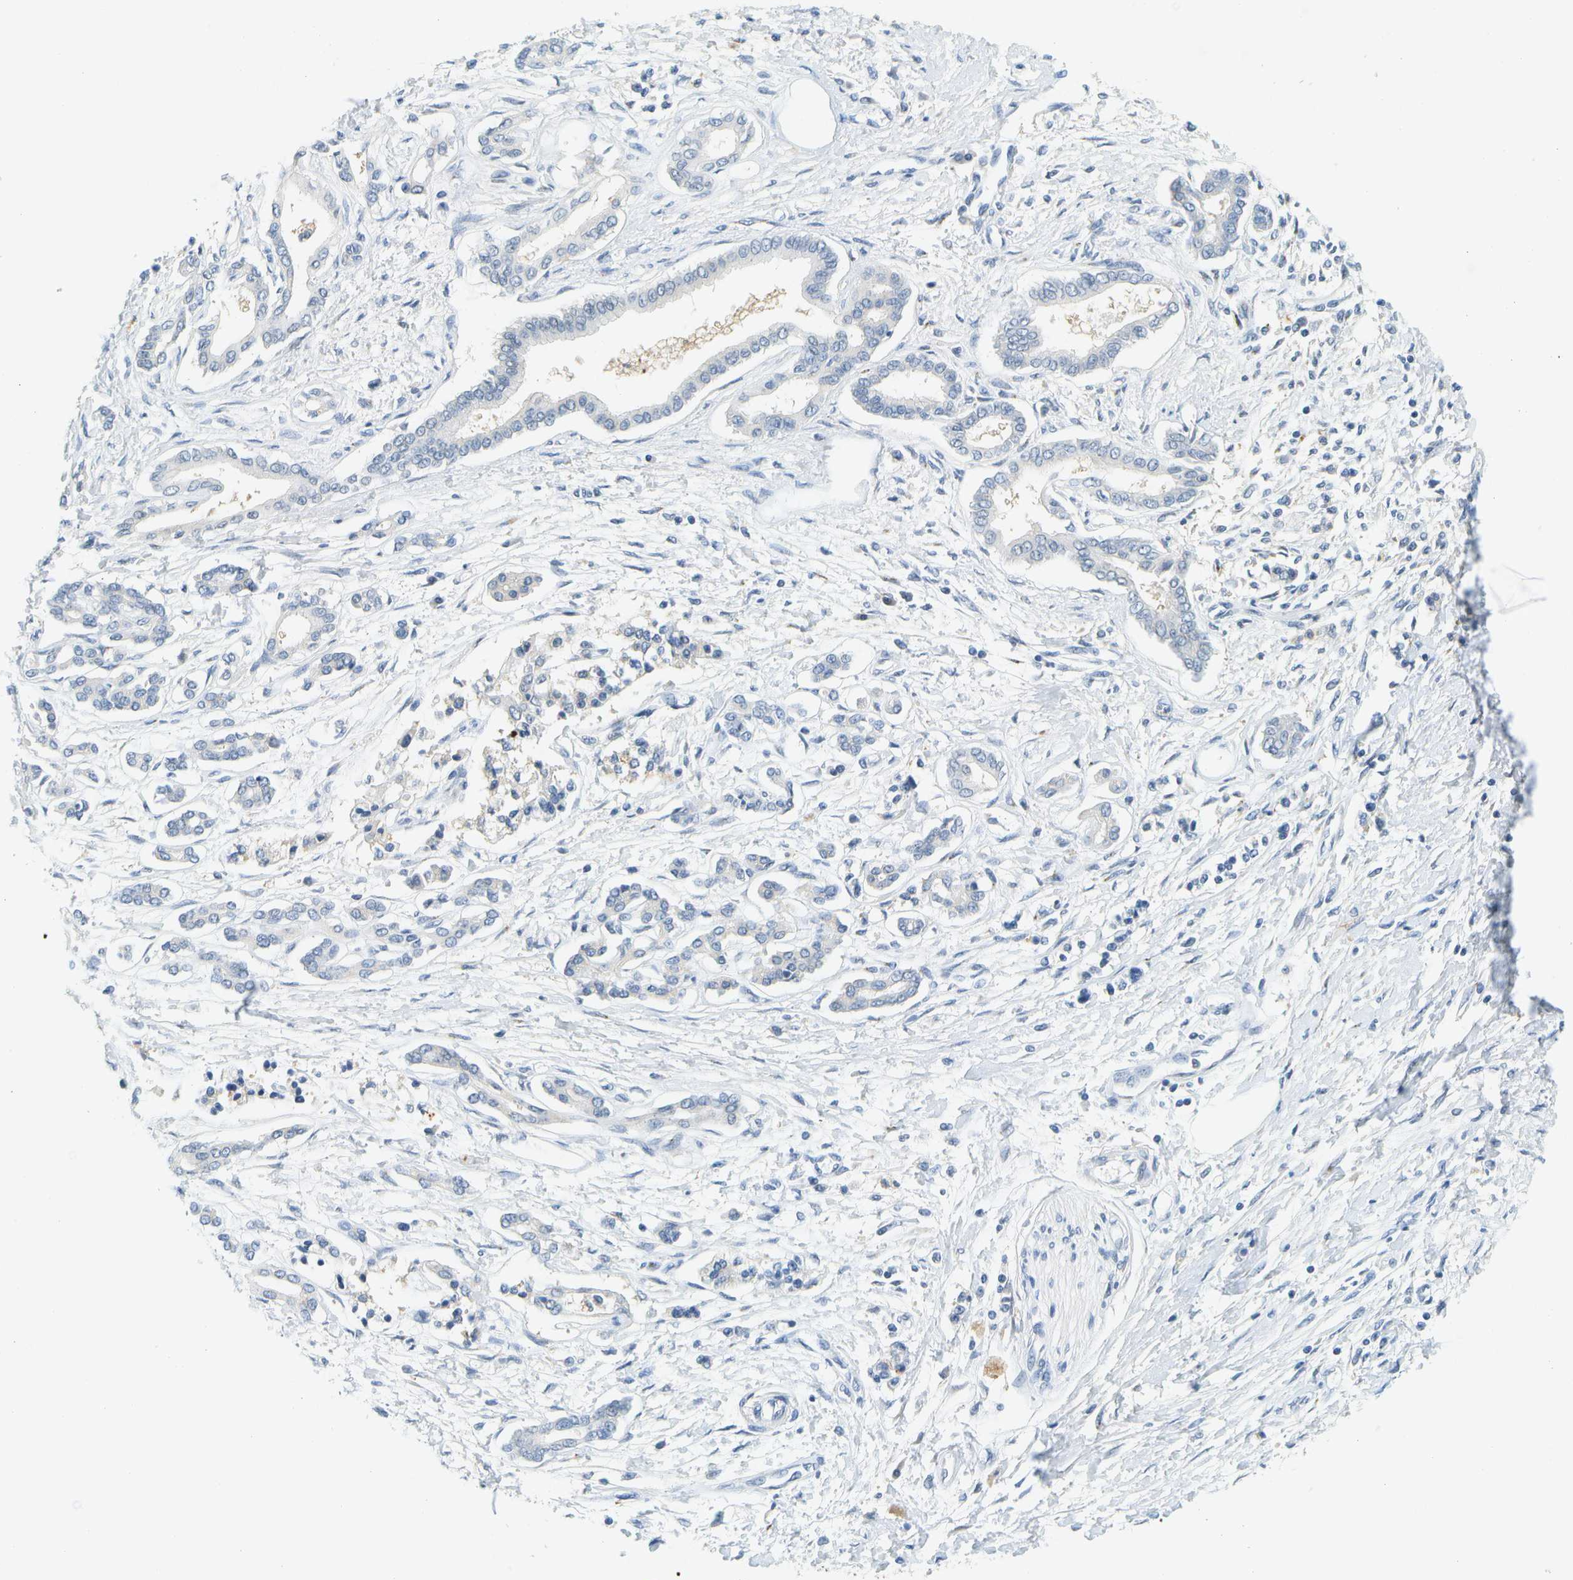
{"staining": {"intensity": "negative", "quantity": "none", "location": "none"}, "tissue": "pancreatic cancer", "cell_type": "Tumor cells", "image_type": "cancer", "snomed": [{"axis": "morphology", "description": "Adenocarcinoma, NOS"}, {"axis": "topography", "description": "Pancreas"}], "caption": "Protein analysis of adenocarcinoma (pancreatic) demonstrates no significant positivity in tumor cells. (DAB immunohistochemistry, high magnification).", "gene": "RASGRP2", "patient": {"sex": "male", "age": 56}}